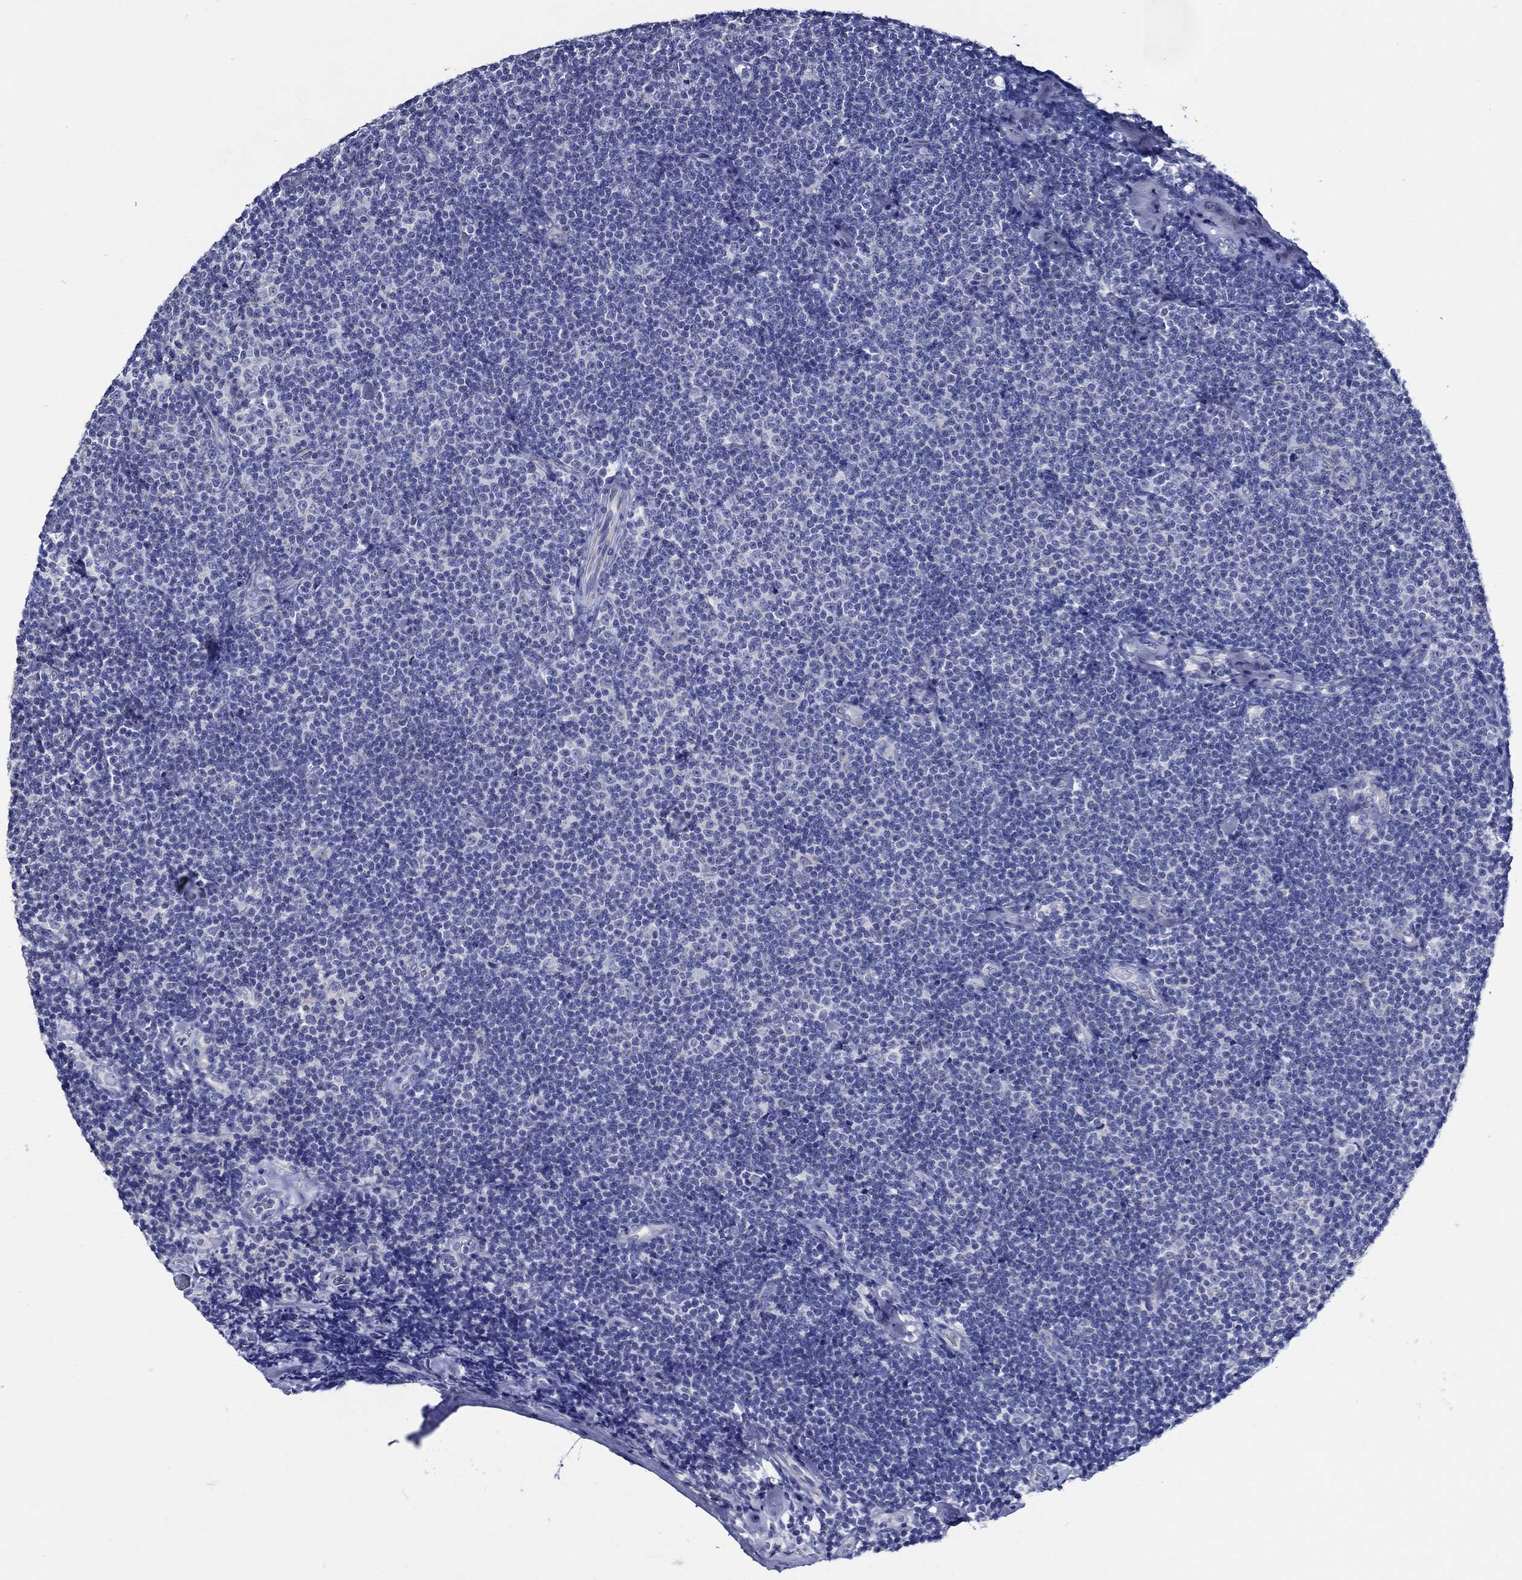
{"staining": {"intensity": "negative", "quantity": "none", "location": "none"}, "tissue": "lymphoma", "cell_type": "Tumor cells", "image_type": "cancer", "snomed": [{"axis": "morphology", "description": "Malignant lymphoma, non-Hodgkin's type, Low grade"}, {"axis": "topography", "description": "Lymph node"}], "caption": "An image of human low-grade malignant lymphoma, non-Hodgkin's type is negative for staining in tumor cells. (Brightfield microscopy of DAB immunohistochemistry (IHC) at high magnification).", "gene": "SKOR1", "patient": {"sex": "male", "age": 81}}